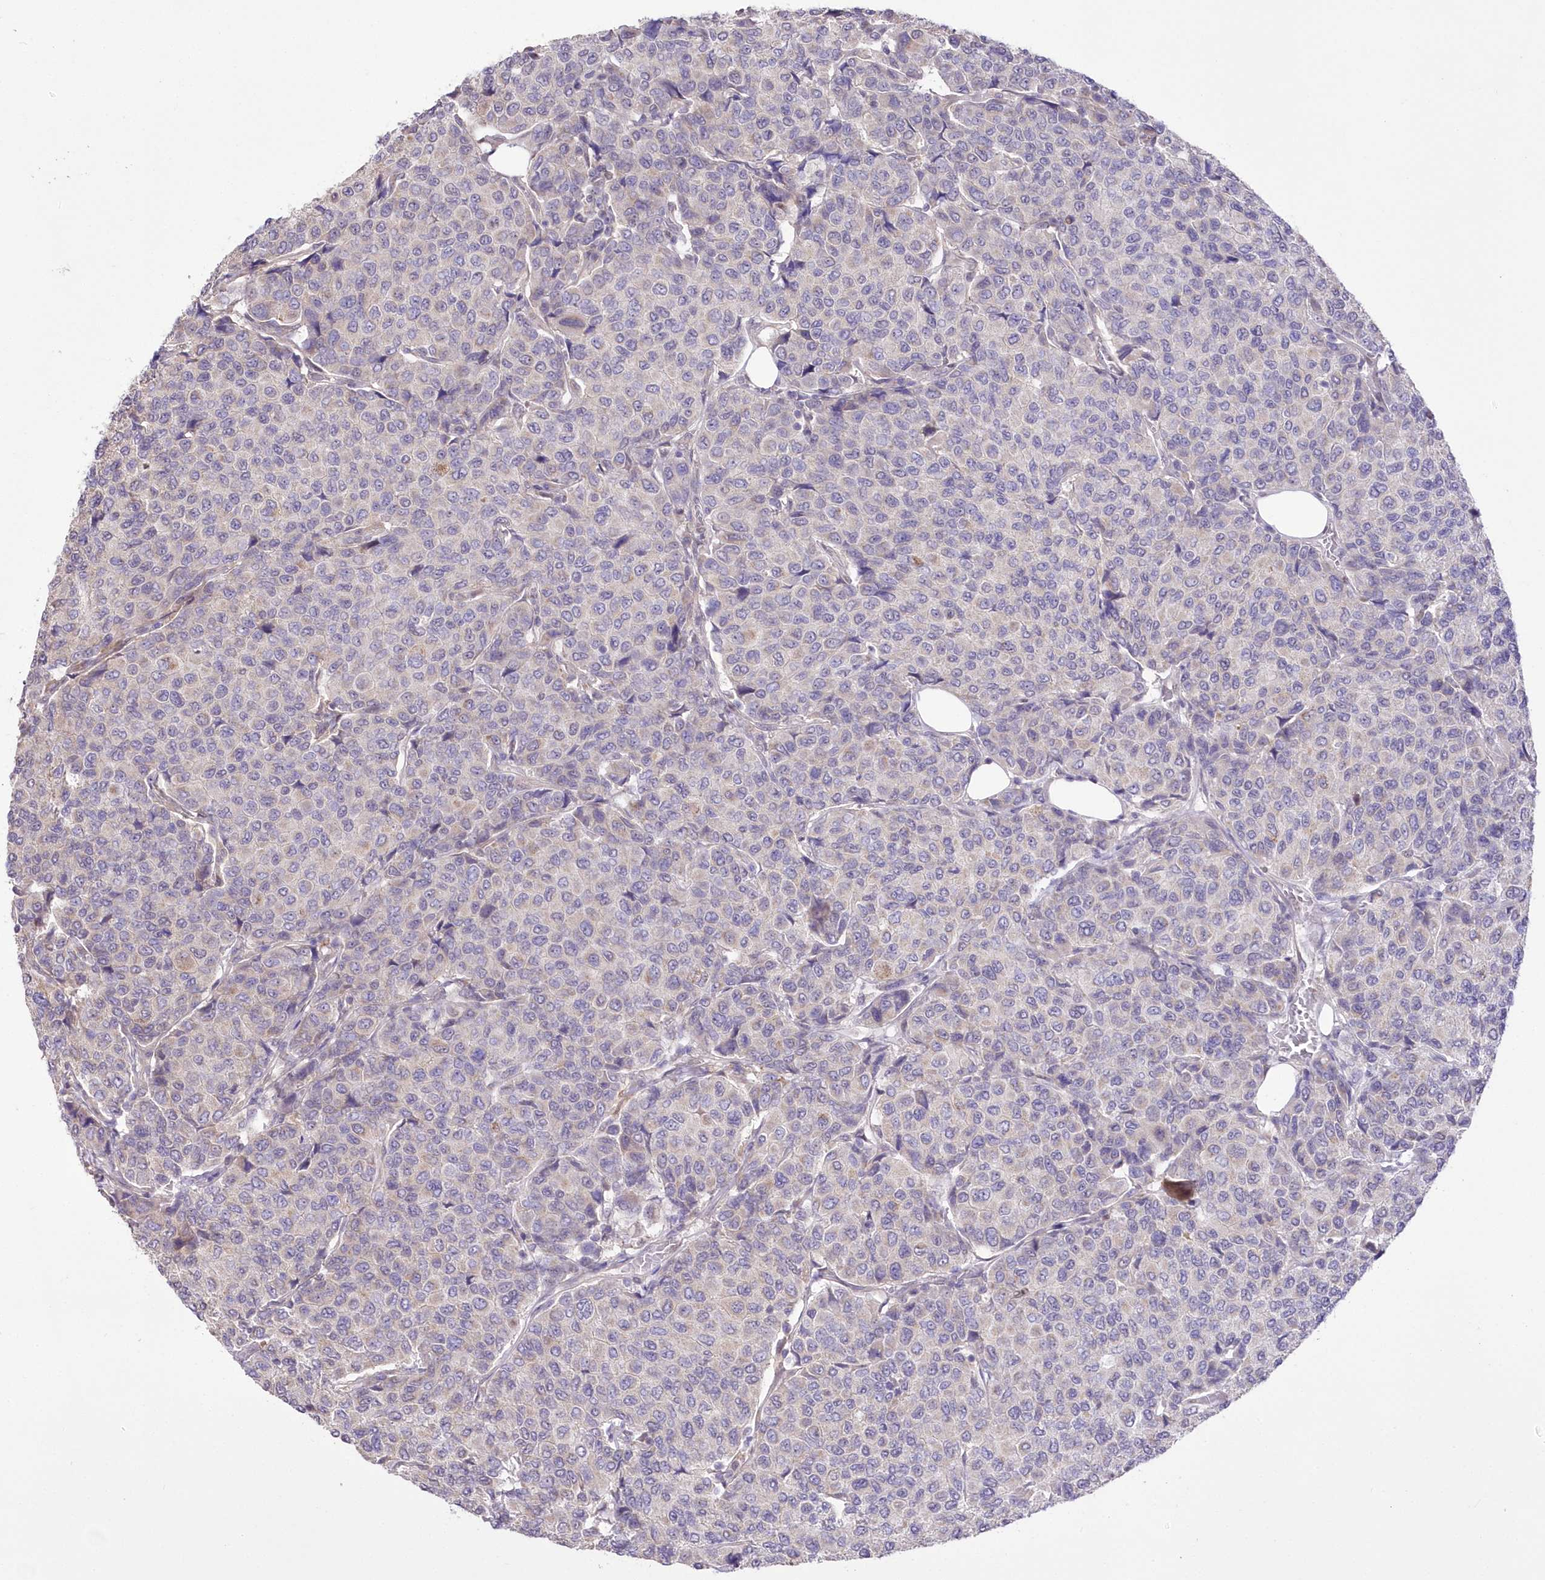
{"staining": {"intensity": "negative", "quantity": "none", "location": "none"}, "tissue": "breast cancer", "cell_type": "Tumor cells", "image_type": "cancer", "snomed": [{"axis": "morphology", "description": "Duct carcinoma"}, {"axis": "topography", "description": "Breast"}], "caption": "A high-resolution histopathology image shows immunohistochemistry (IHC) staining of breast cancer, which shows no significant expression in tumor cells.", "gene": "FAM241B", "patient": {"sex": "female", "age": 55}}